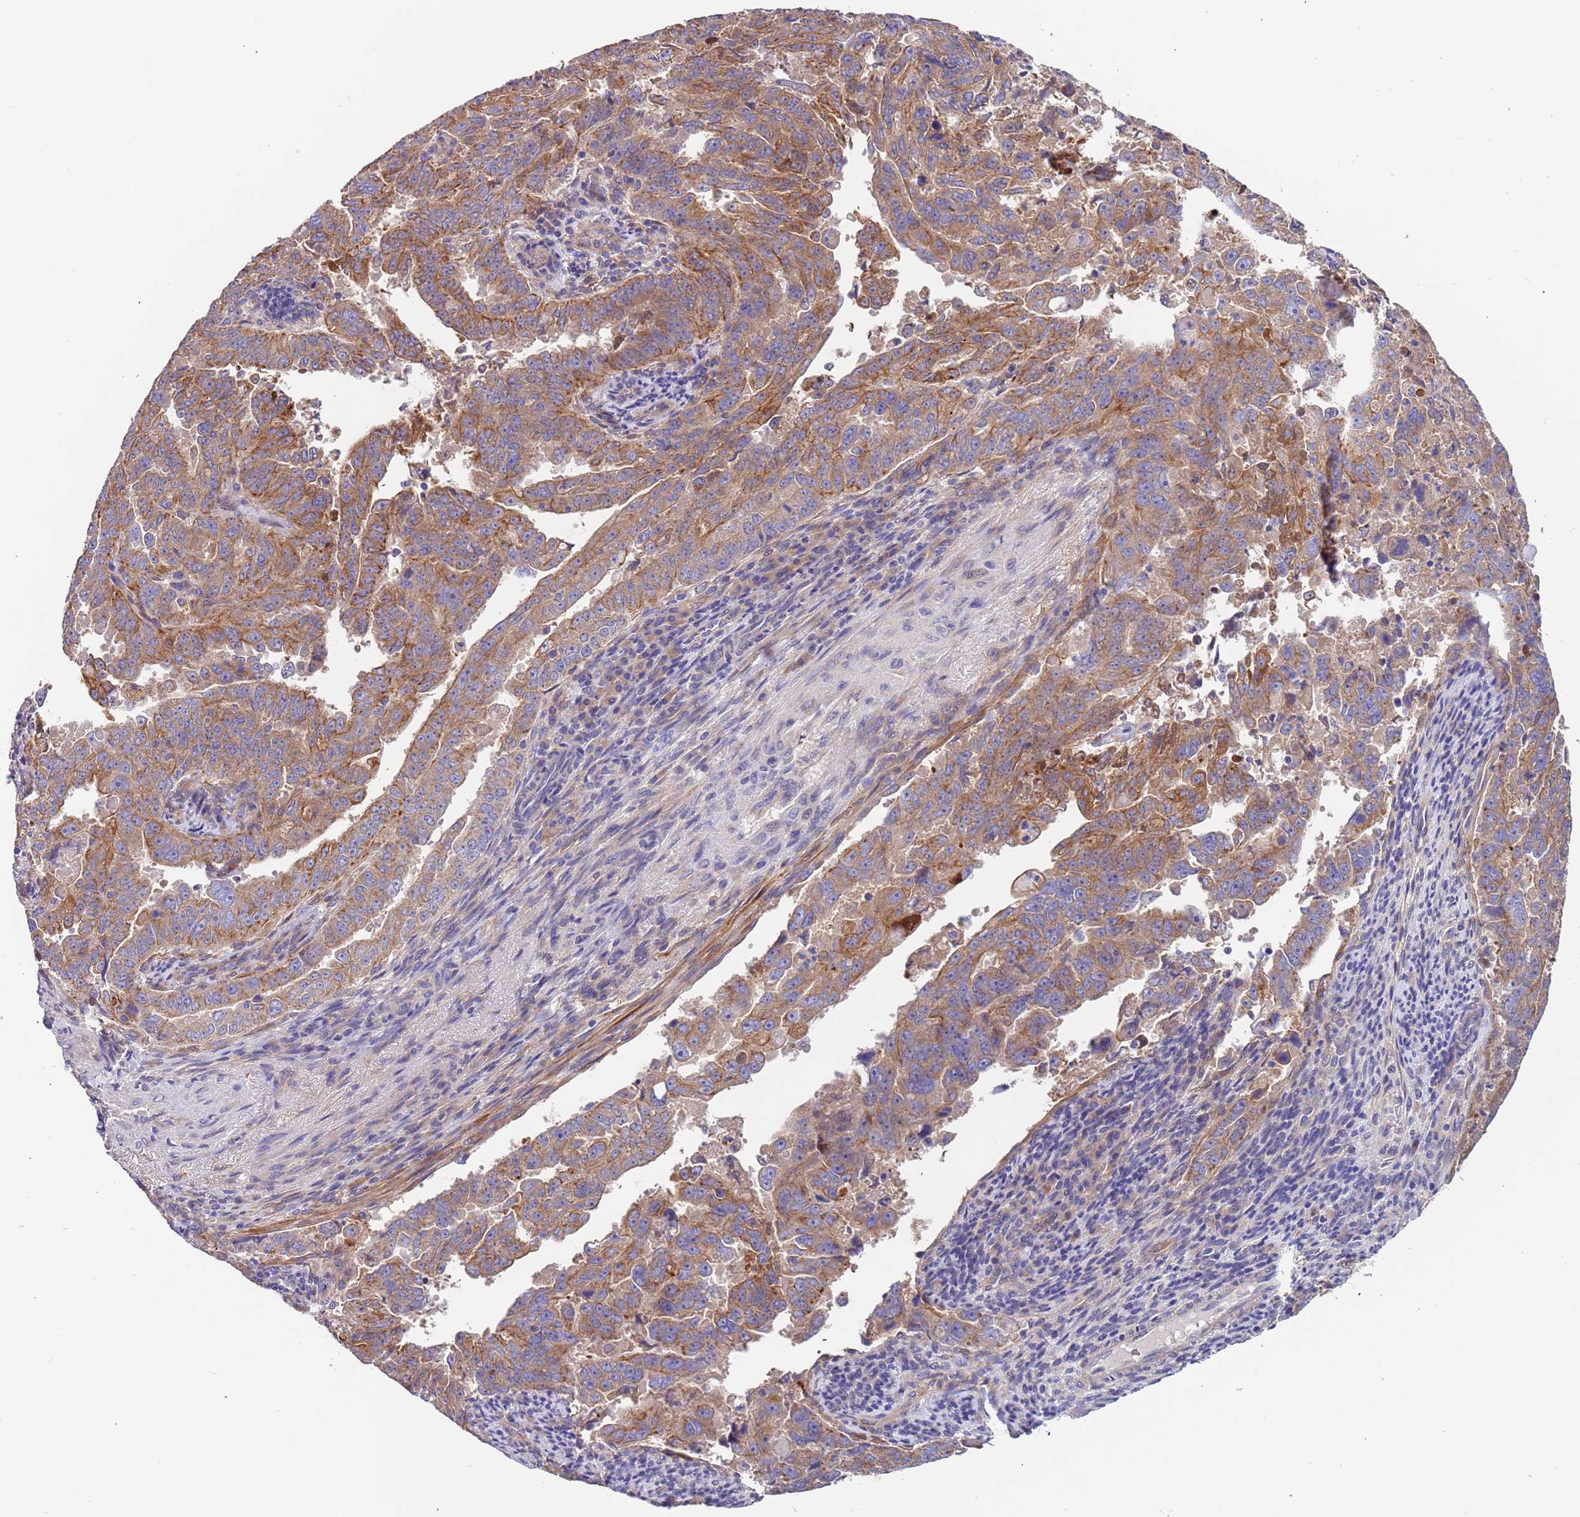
{"staining": {"intensity": "moderate", "quantity": ">75%", "location": "cytoplasmic/membranous"}, "tissue": "endometrial cancer", "cell_type": "Tumor cells", "image_type": "cancer", "snomed": [{"axis": "morphology", "description": "Adenocarcinoma, NOS"}, {"axis": "topography", "description": "Endometrium"}], "caption": "A photomicrograph showing moderate cytoplasmic/membranous expression in about >75% of tumor cells in endometrial adenocarcinoma, as visualized by brown immunohistochemical staining.", "gene": "LAMB4", "patient": {"sex": "female", "age": 65}}